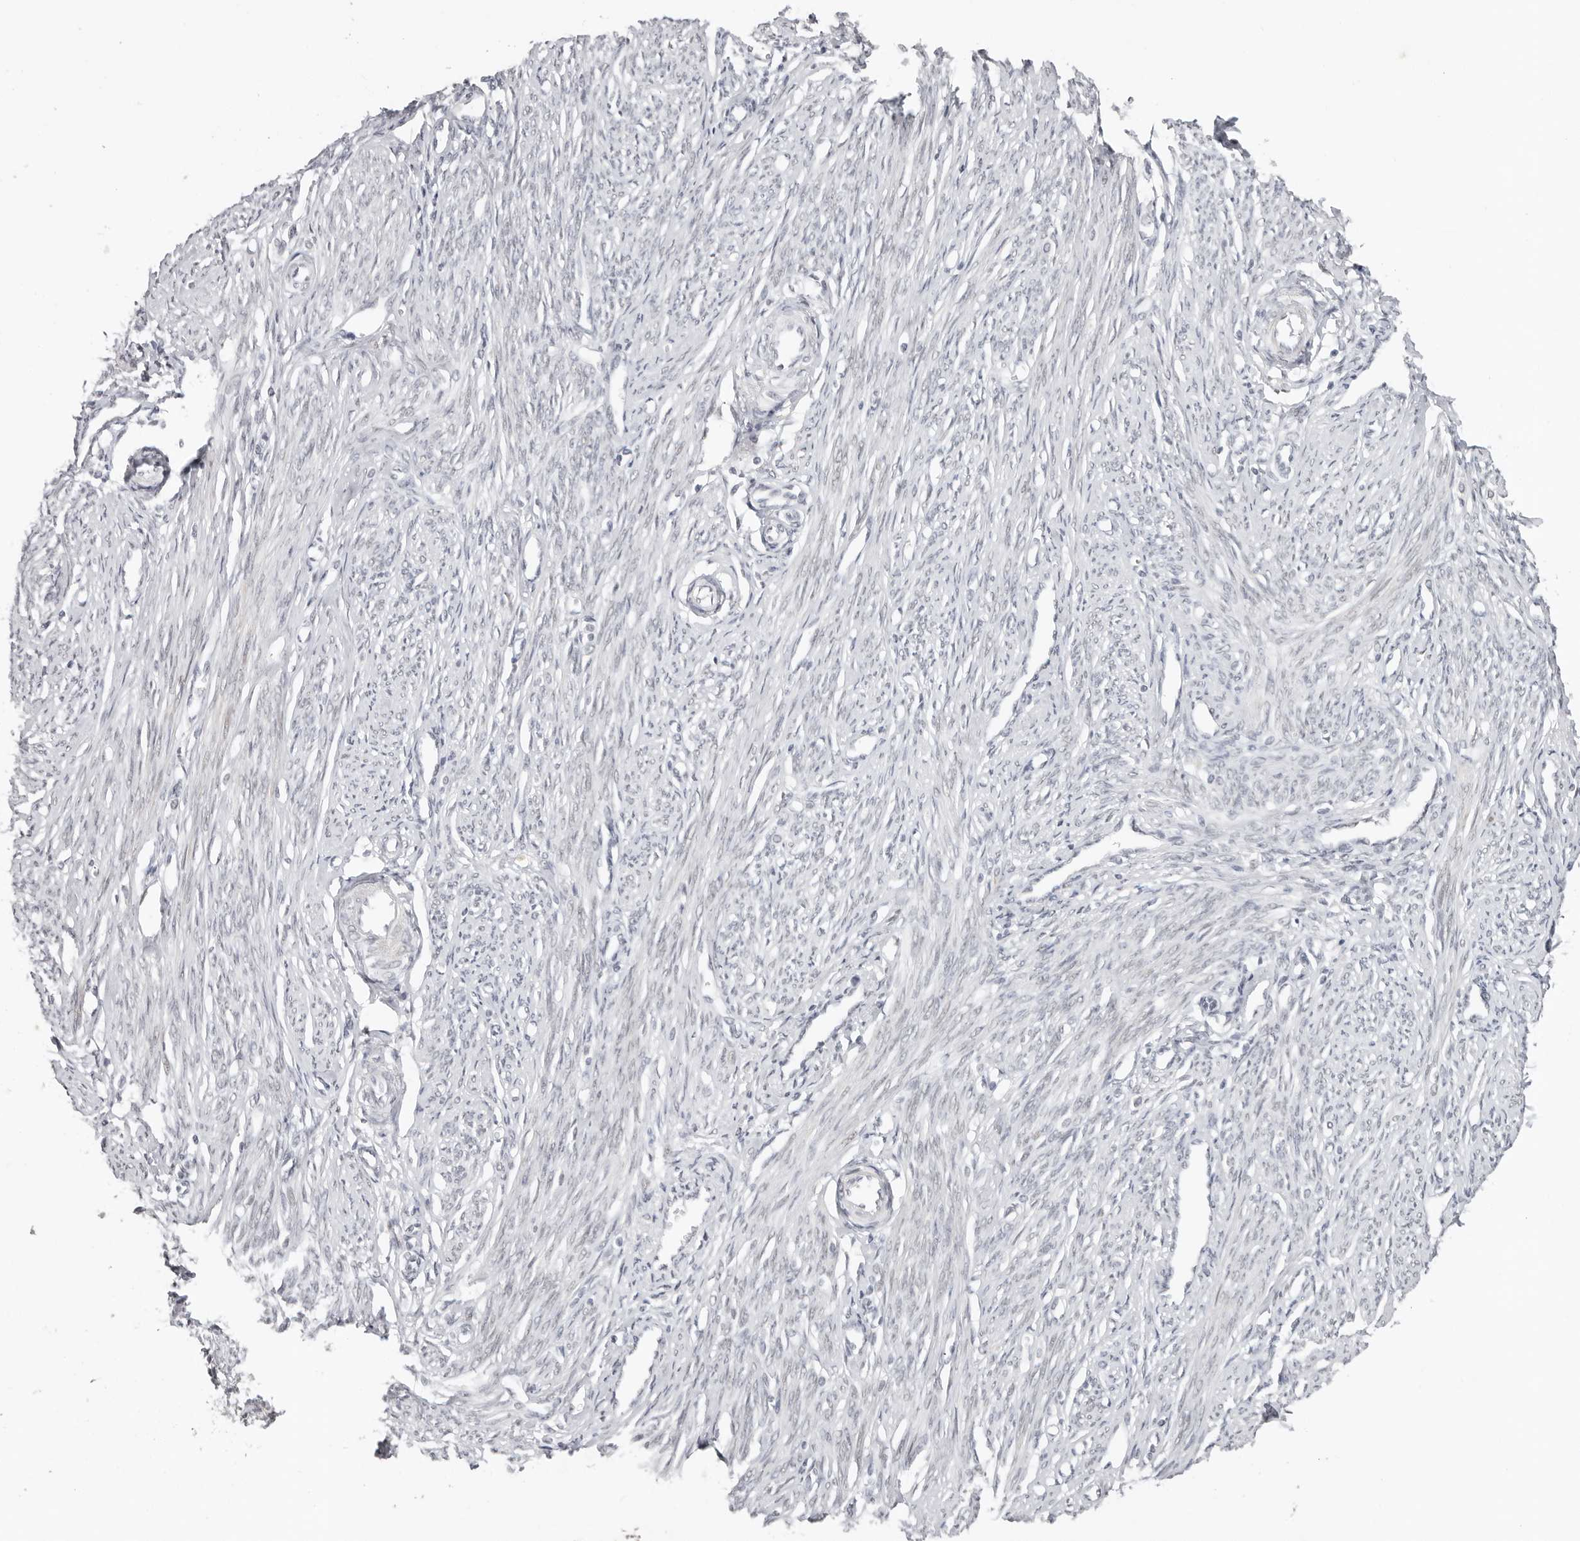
{"staining": {"intensity": "negative", "quantity": "none", "location": "none"}, "tissue": "endometrium", "cell_type": "Cells in endometrial stroma", "image_type": "normal", "snomed": [{"axis": "morphology", "description": "Normal tissue, NOS"}, {"axis": "topography", "description": "Endometrium"}], "caption": "Immunohistochemical staining of benign human endometrium displays no significant staining in cells in endometrial stroma.", "gene": "LARP7", "patient": {"sex": "female", "age": 56}}